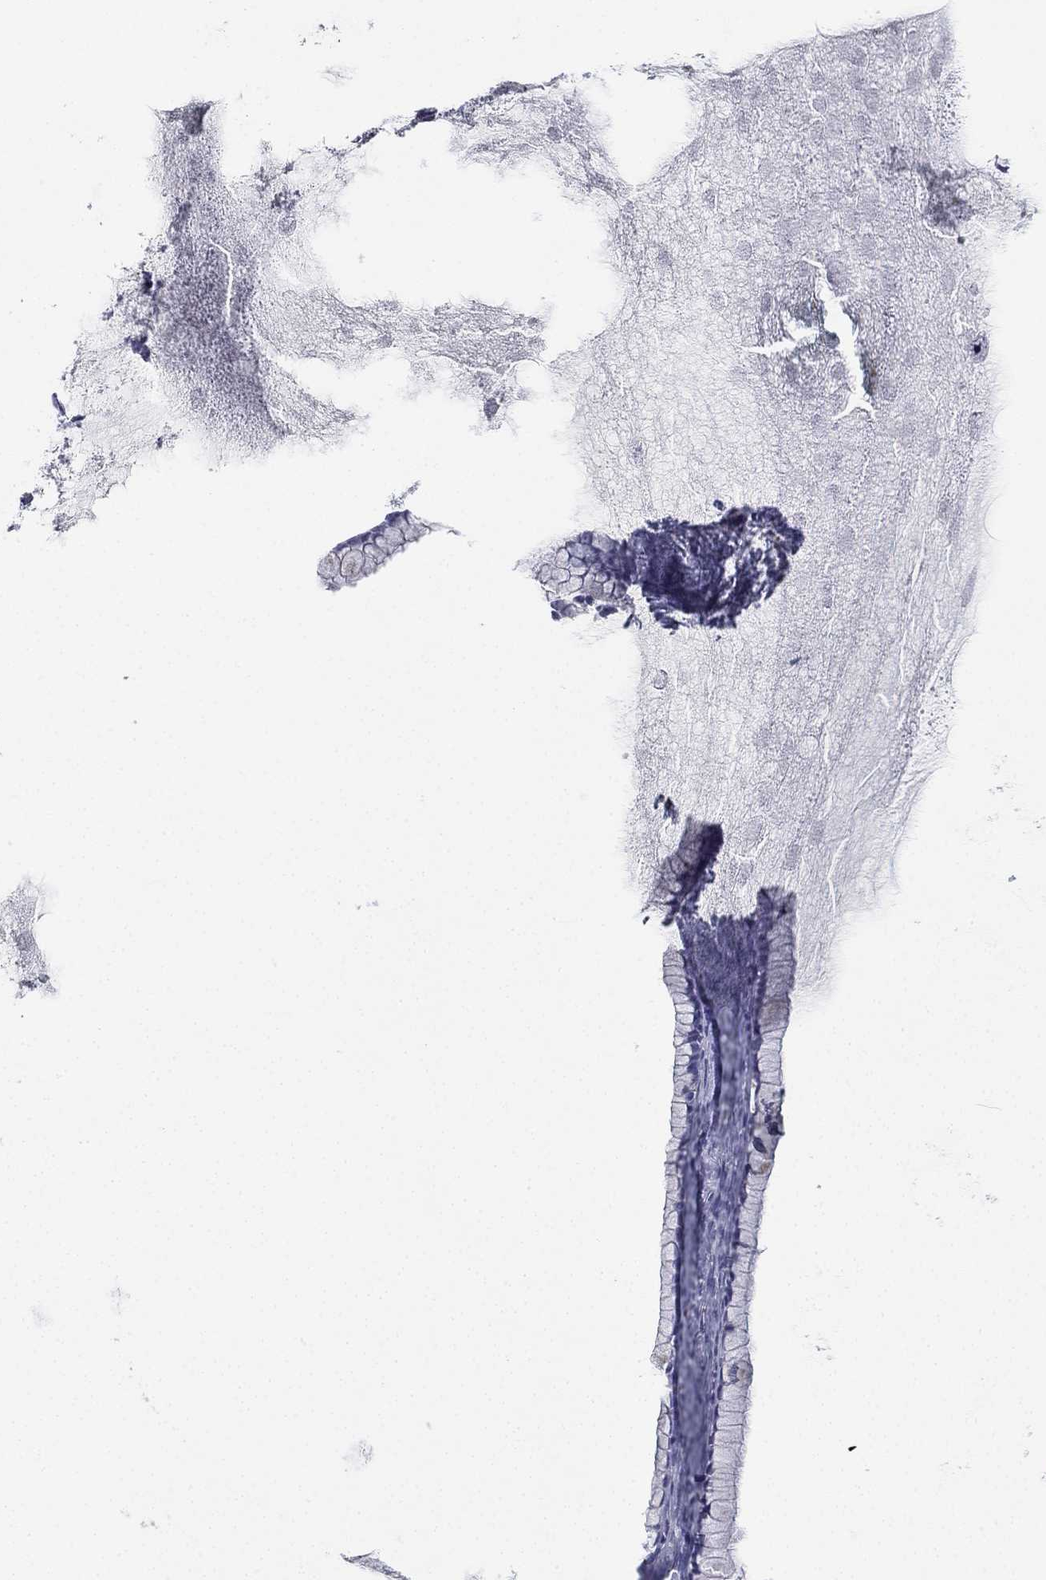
{"staining": {"intensity": "negative", "quantity": "none", "location": "none"}, "tissue": "ovarian cancer", "cell_type": "Tumor cells", "image_type": "cancer", "snomed": [{"axis": "morphology", "description": "Cystadenocarcinoma, mucinous, NOS"}, {"axis": "topography", "description": "Ovary"}], "caption": "Ovarian cancer (mucinous cystadenocarcinoma) was stained to show a protein in brown. There is no significant positivity in tumor cells. (Stains: DAB (3,3'-diaminobenzidine) immunohistochemistry (IHC) with hematoxylin counter stain, Microscopy: brightfield microscopy at high magnification).", "gene": "NPC2", "patient": {"sex": "female", "age": 41}}